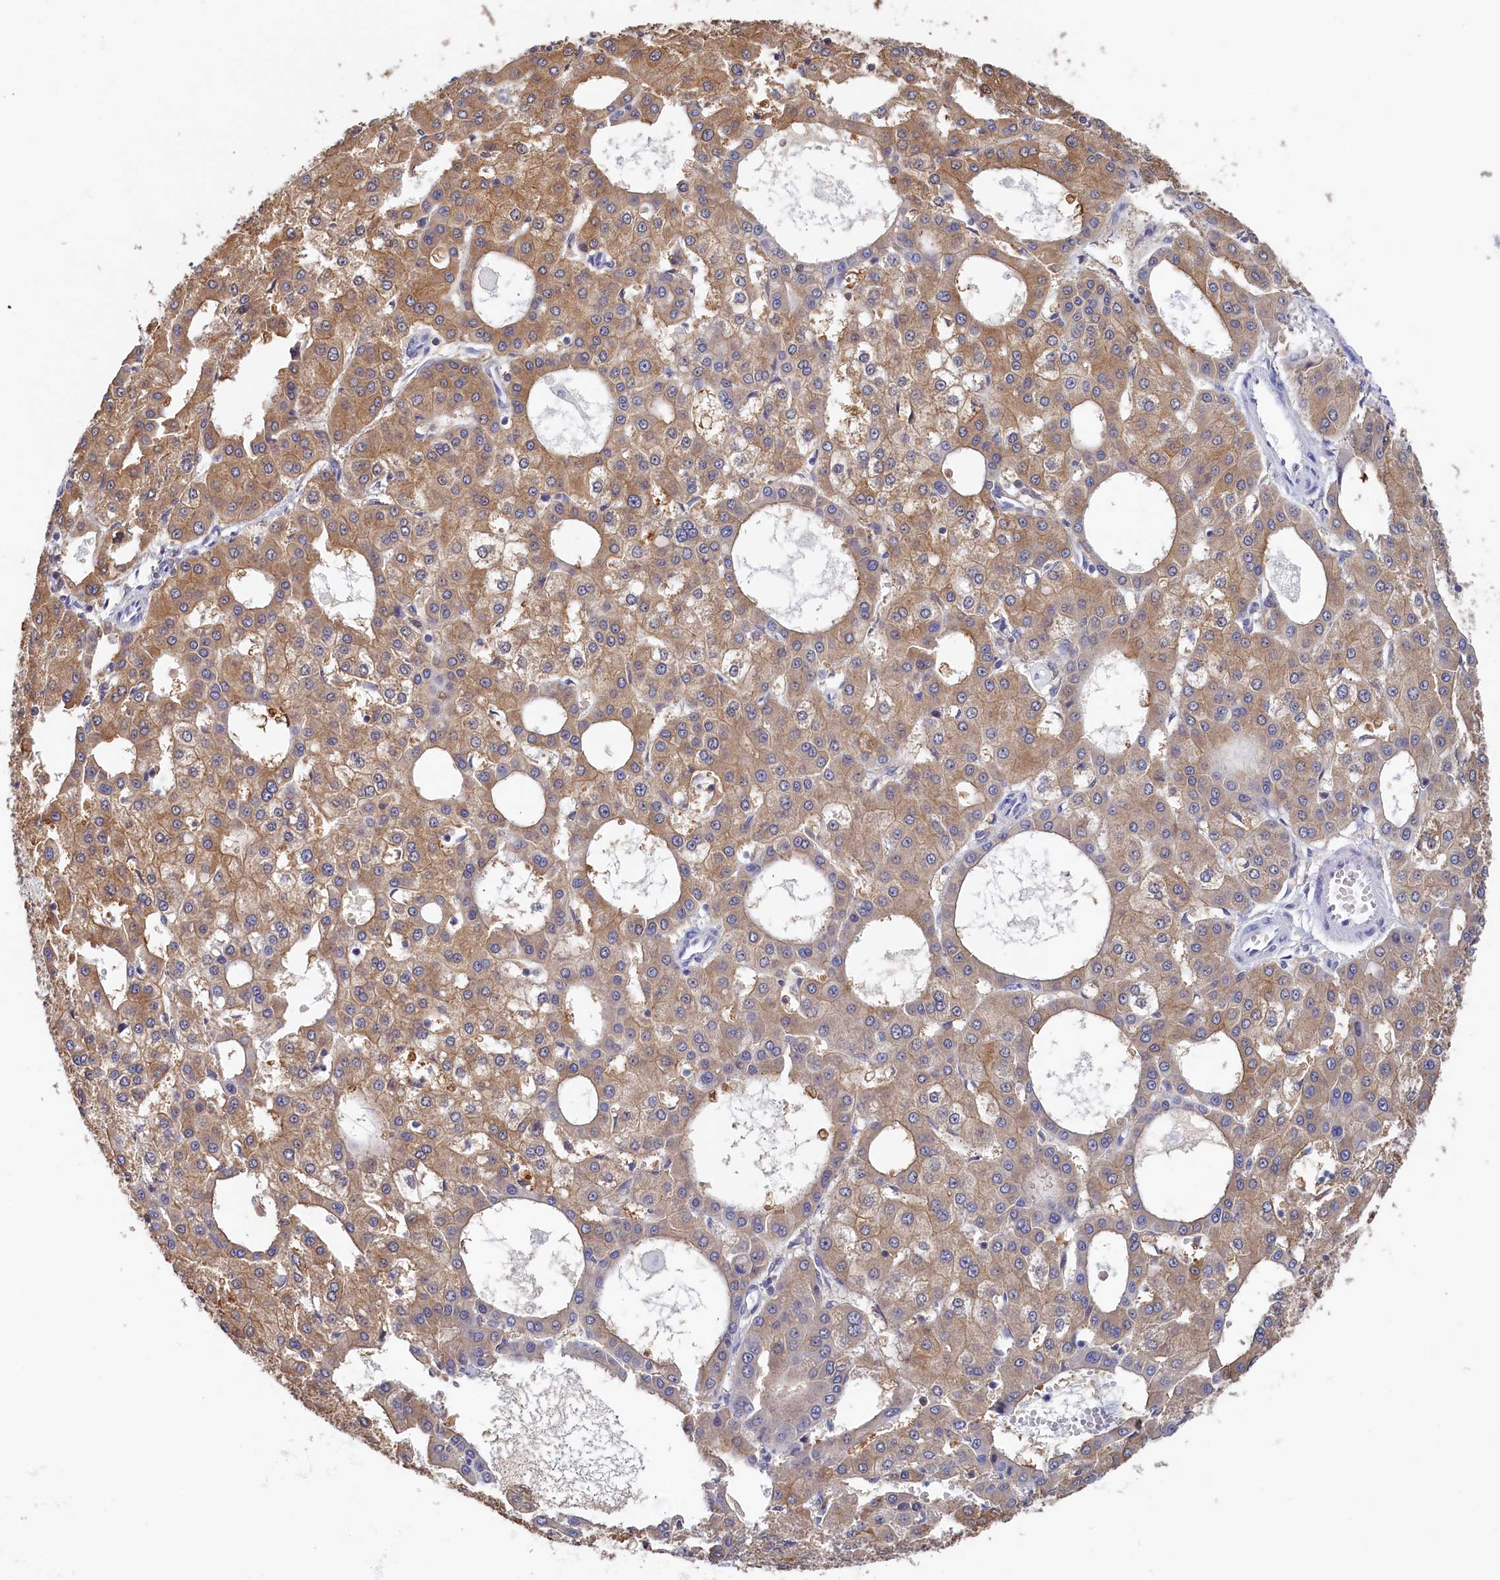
{"staining": {"intensity": "moderate", "quantity": ">75%", "location": "cytoplasmic/membranous"}, "tissue": "liver cancer", "cell_type": "Tumor cells", "image_type": "cancer", "snomed": [{"axis": "morphology", "description": "Carcinoma, Hepatocellular, NOS"}, {"axis": "topography", "description": "Liver"}], "caption": "A brown stain labels moderate cytoplasmic/membranous staining of a protein in hepatocellular carcinoma (liver) tumor cells.", "gene": "MOSPD3", "patient": {"sex": "male", "age": 47}}